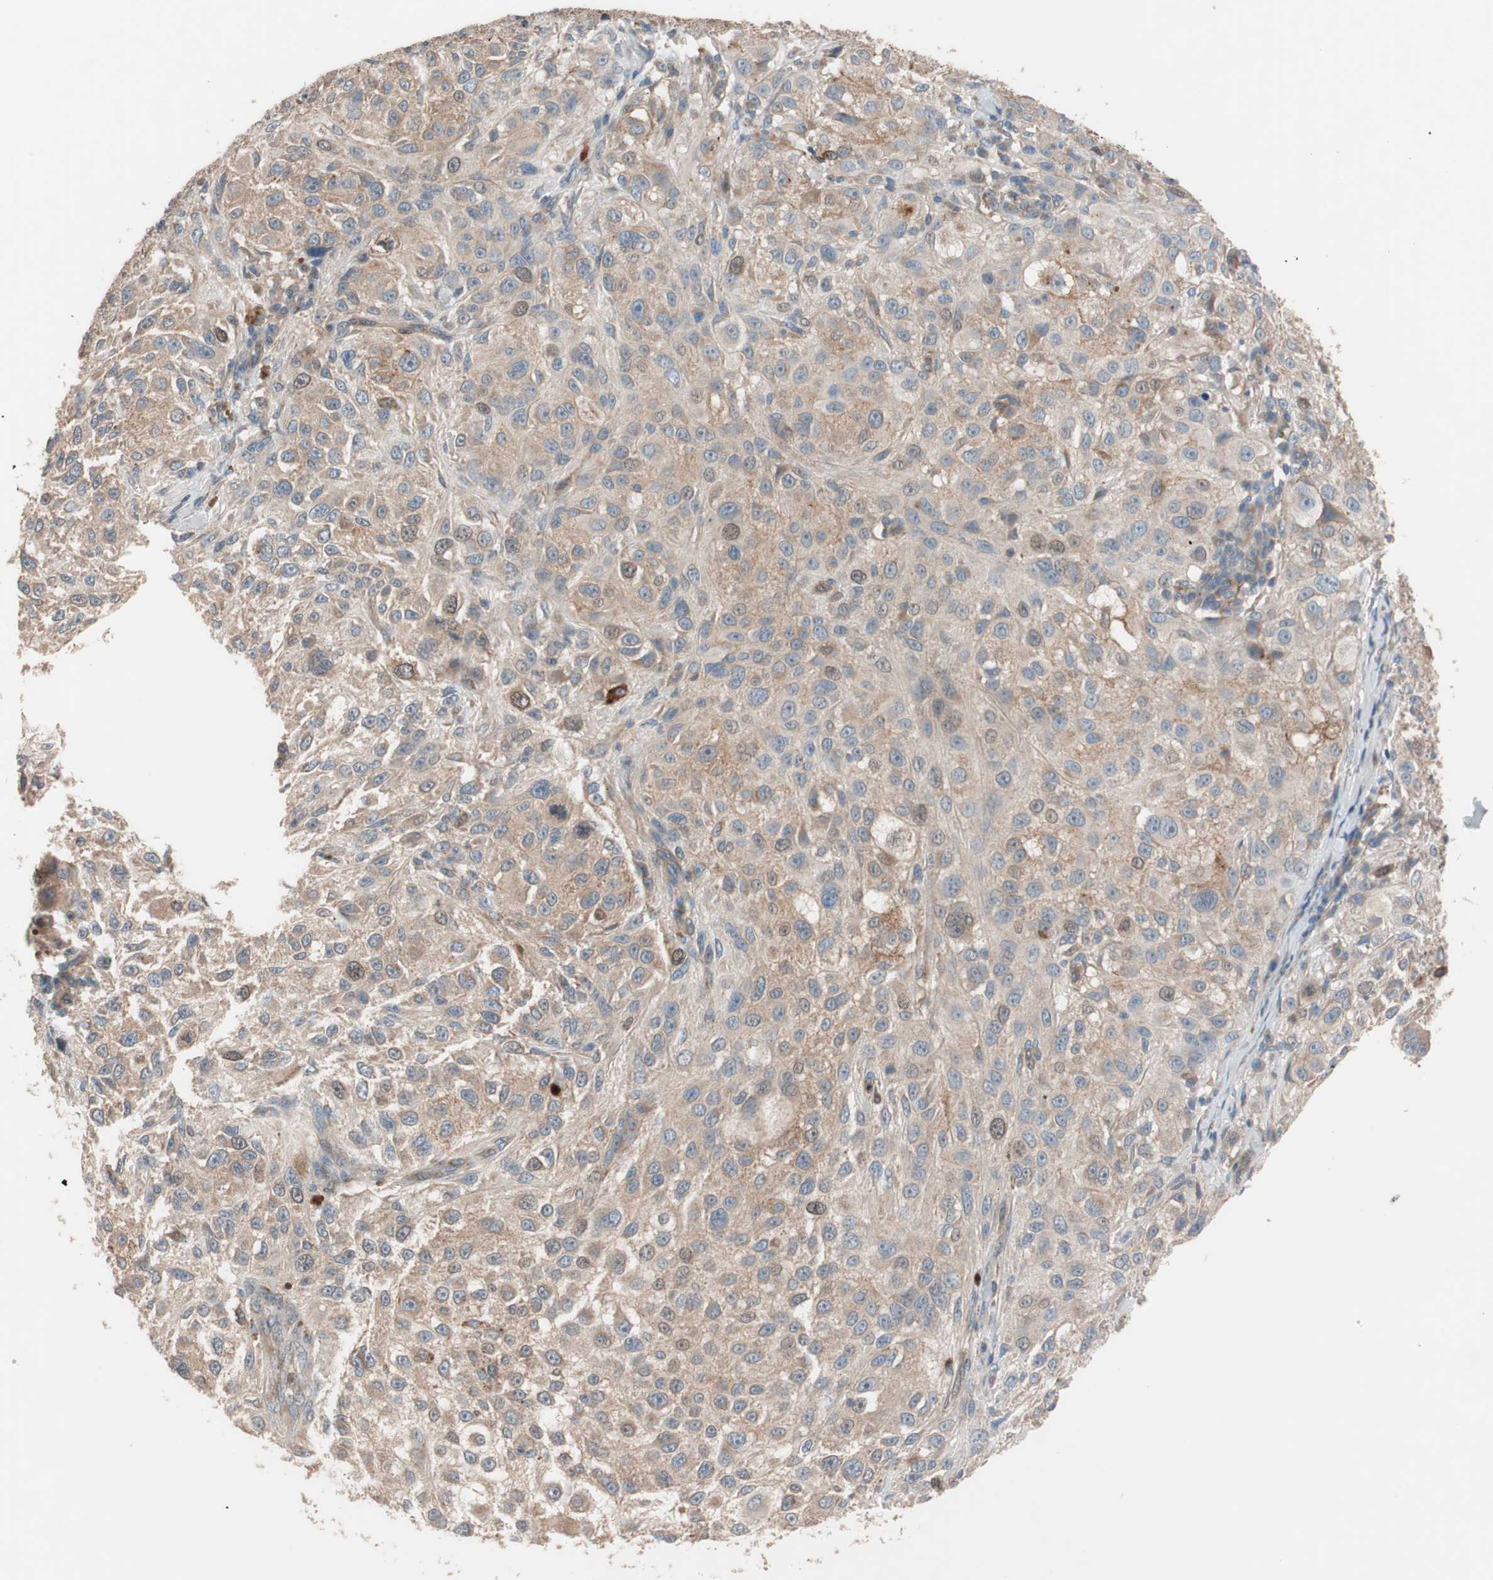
{"staining": {"intensity": "moderate", "quantity": ">75%", "location": "cytoplasmic/membranous"}, "tissue": "melanoma", "cell_type": "Tumor cells", "image_type": "cancer", "snomed": [{"axis": "morphology", "description": "Necrosis, NOS"}, {"axis": "morphology", "description": "Malignant melanoma, NOS"}, {"axis": "topography", "description": "Skin"}], "caption": "Melanoma tissue shows moderate cytoplasmic/membranous staining in approximately >75% of tumor cells (Stains: DAB in brown, nuclei in blue, Microscopy: brightfield microscopy at high magnification).", "gene": "SDC4", "patient": {"sex": "female", "age": 87}}